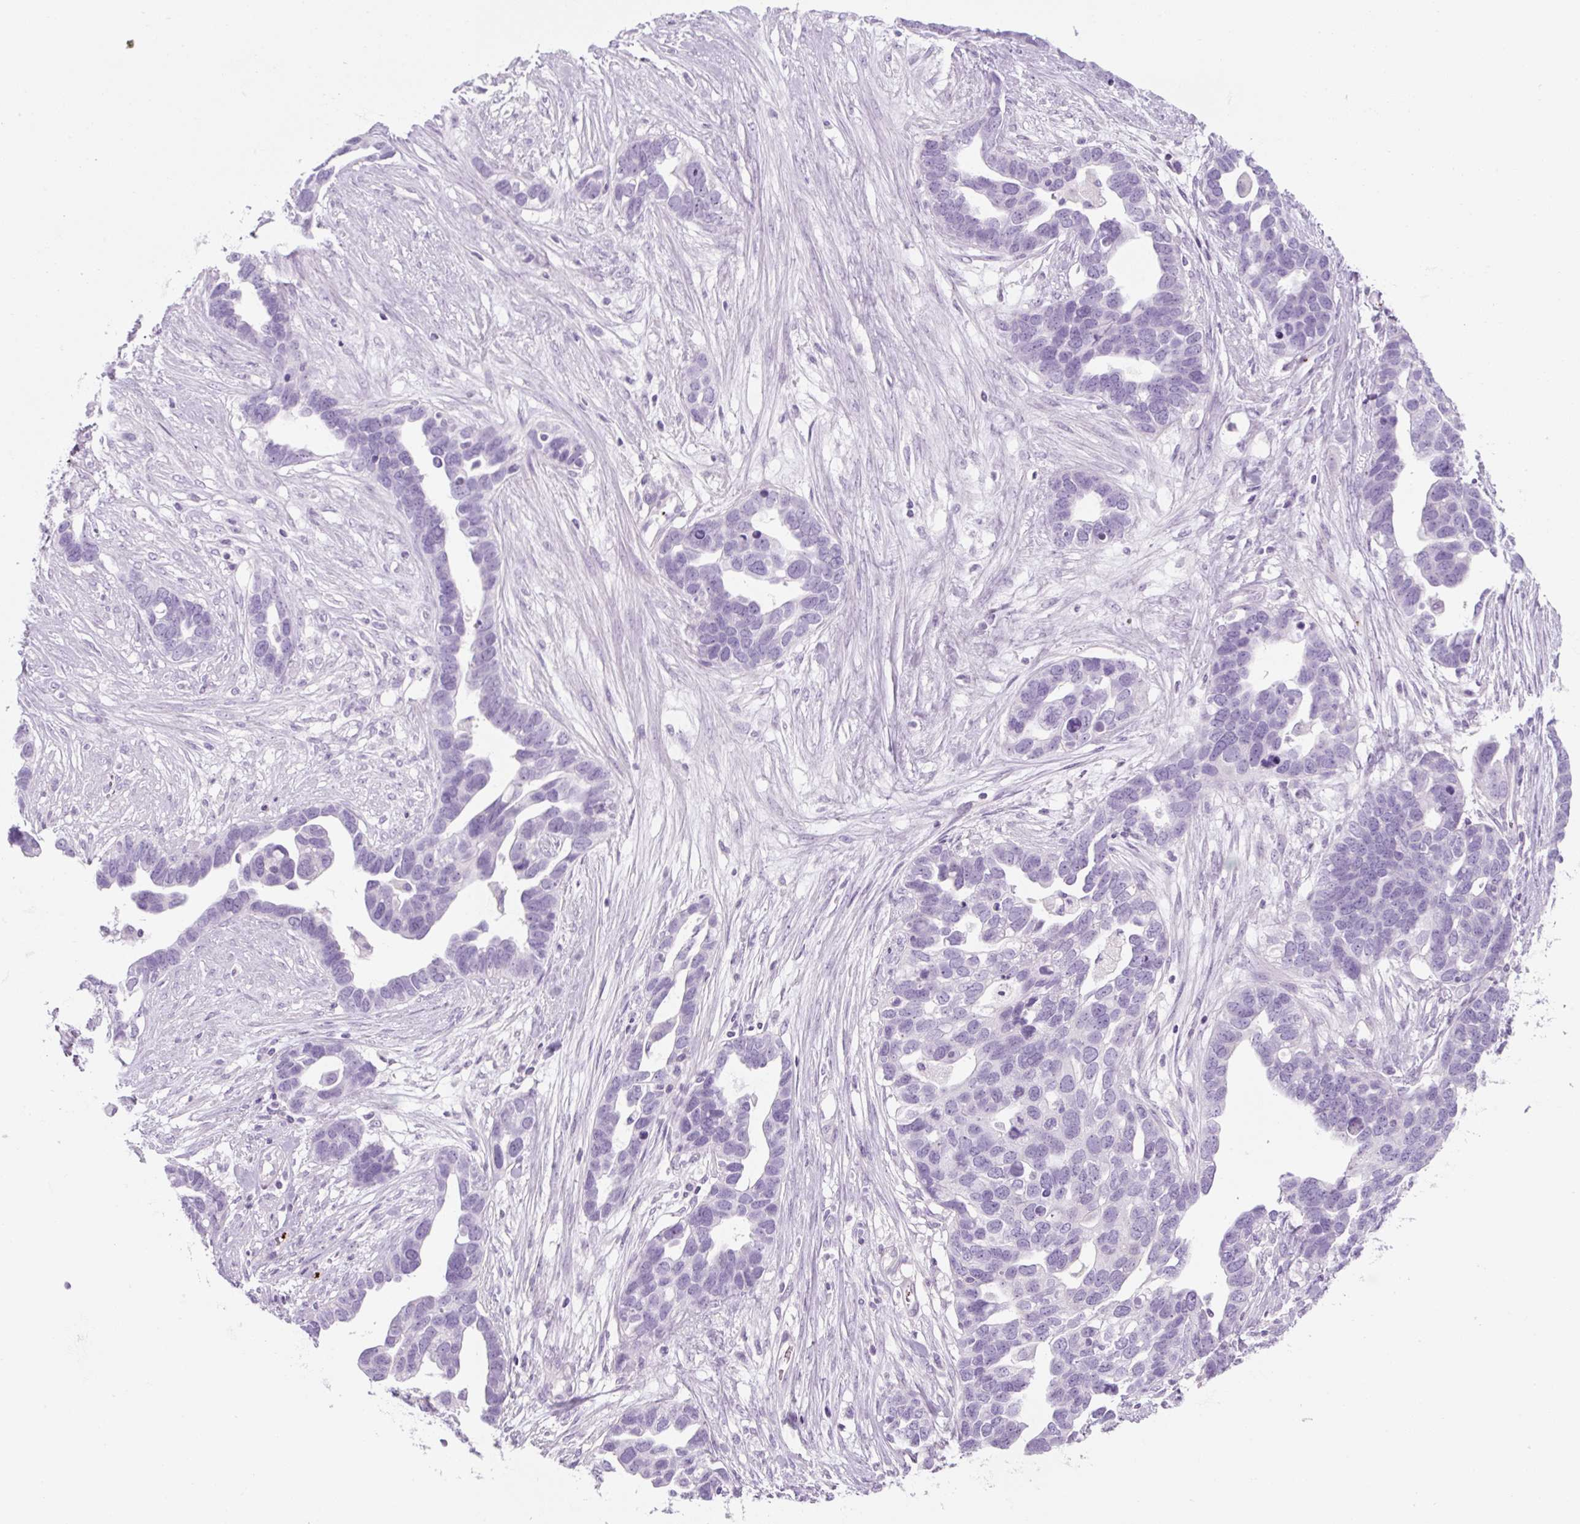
{"staining": {"intensity": "negative", "quantity": "none", "location": "none"}, "tissue": "ovarian cancer", "cell_type": "Tumor cells", "image_type": "cancer", "snomed": [{"axis": "morphology", "description": "Cystadenocarcinoma, serous, NOS"}, {"axis": "topography", "description": "Ovary"}], "caption": "Human serous cystadenocarcinoma (ovarian) stained for a protein using immunohistochemistry shows no staining in tumor cells.", "gene": "PF4V1", "patient": {"sex": "female", "age": 54}}